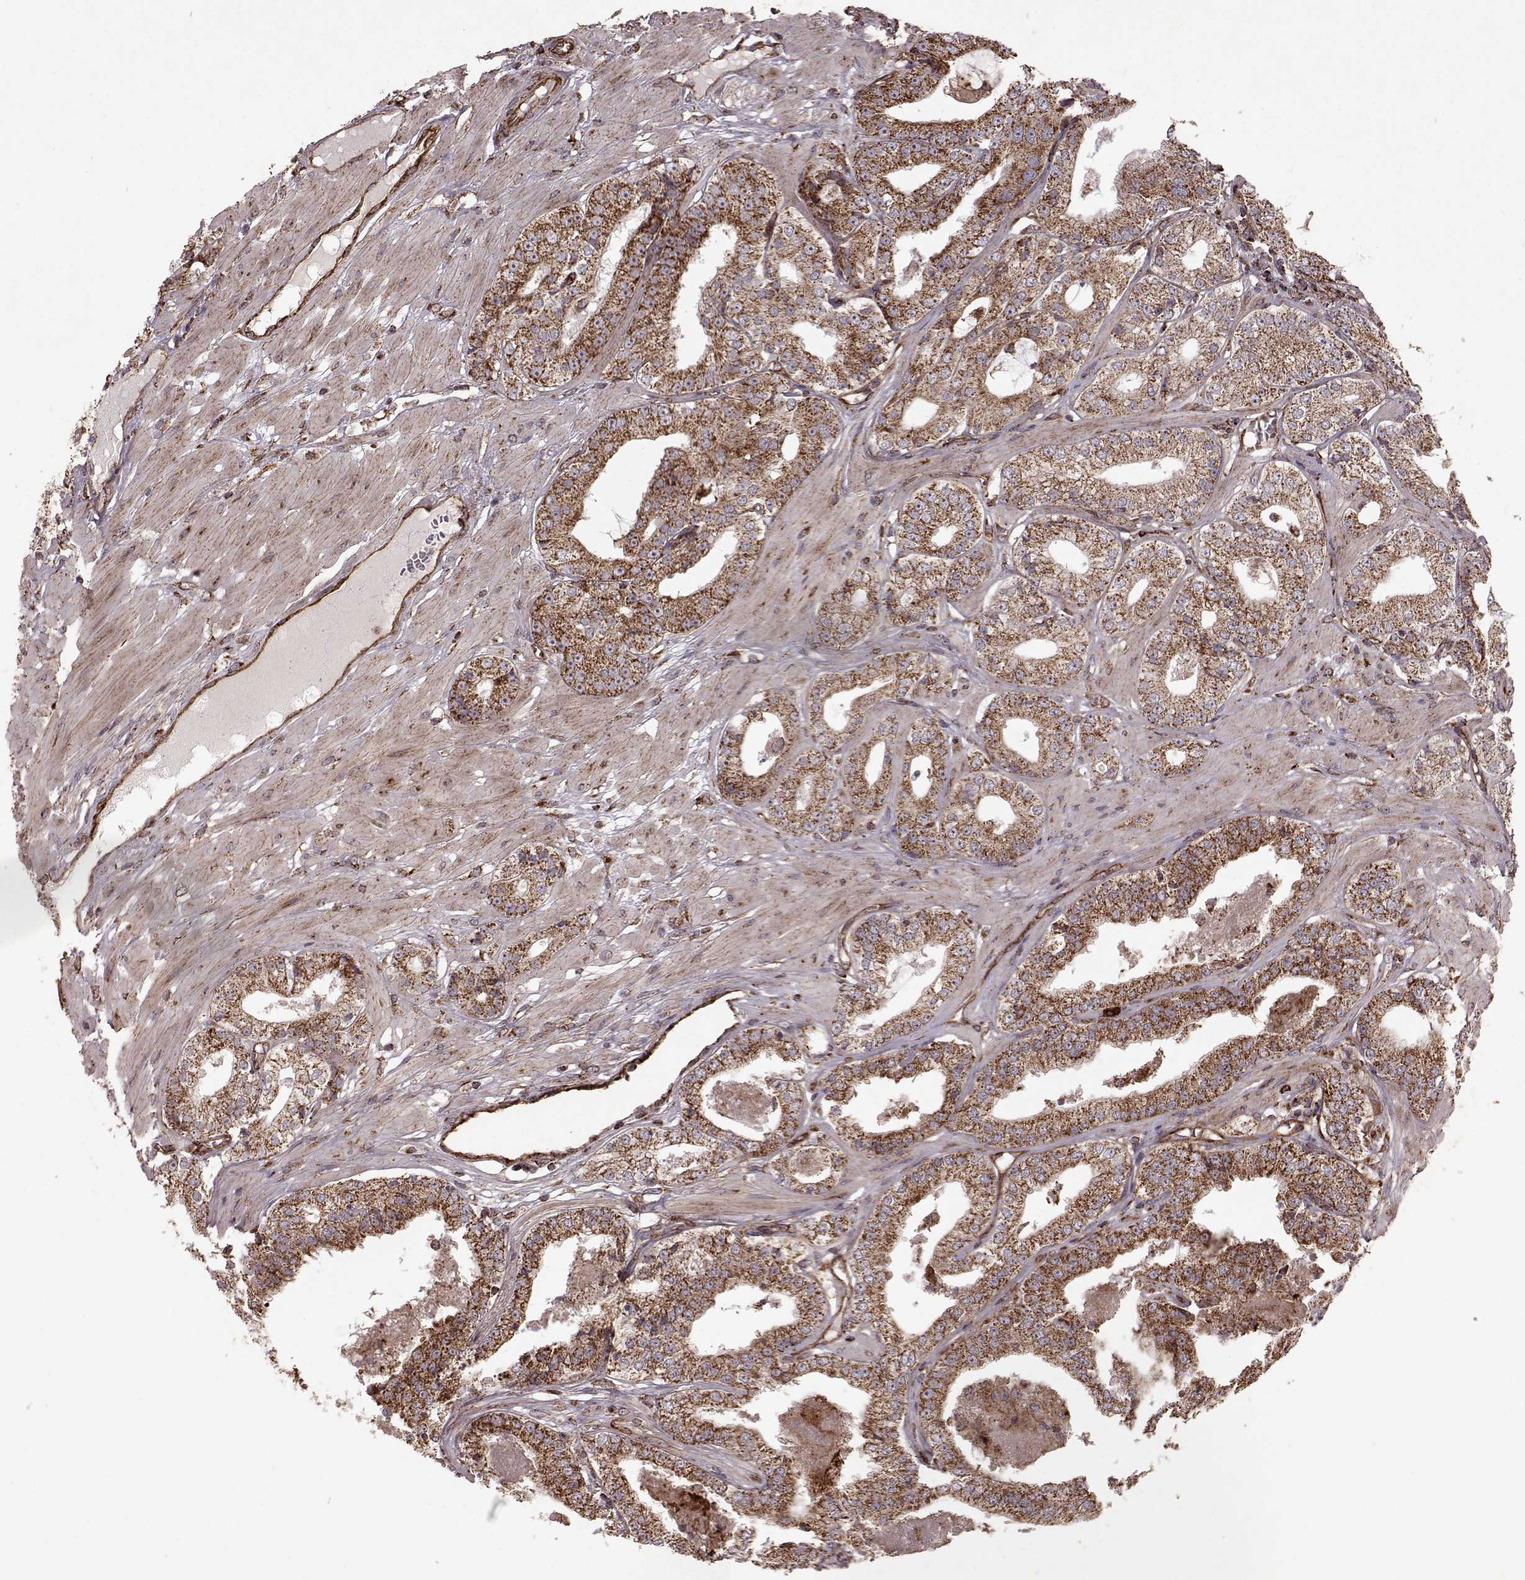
{"staining": {"intensity": "moderate", "quantity": ">75%", "location": "cytoplasmic/membranous"}, "tissue": "prostate cancer", "cell_type": "Tumor cells", "image_type": "cancer", "snomed": [{"axis": "morphology", "description": "Adenocarcinoma, Low grade"}, {"axis": "topography", "description": "Prostate"}], "caption": "Approximately >75% of tumor cells in prostate low-grade adenocarcinoma show moderate cytoplasmic/membranous protein staining as visualized by brown immunohistochemical staining.", "gene": "FXN", "patient": {"sex": "male", "age": 60}}